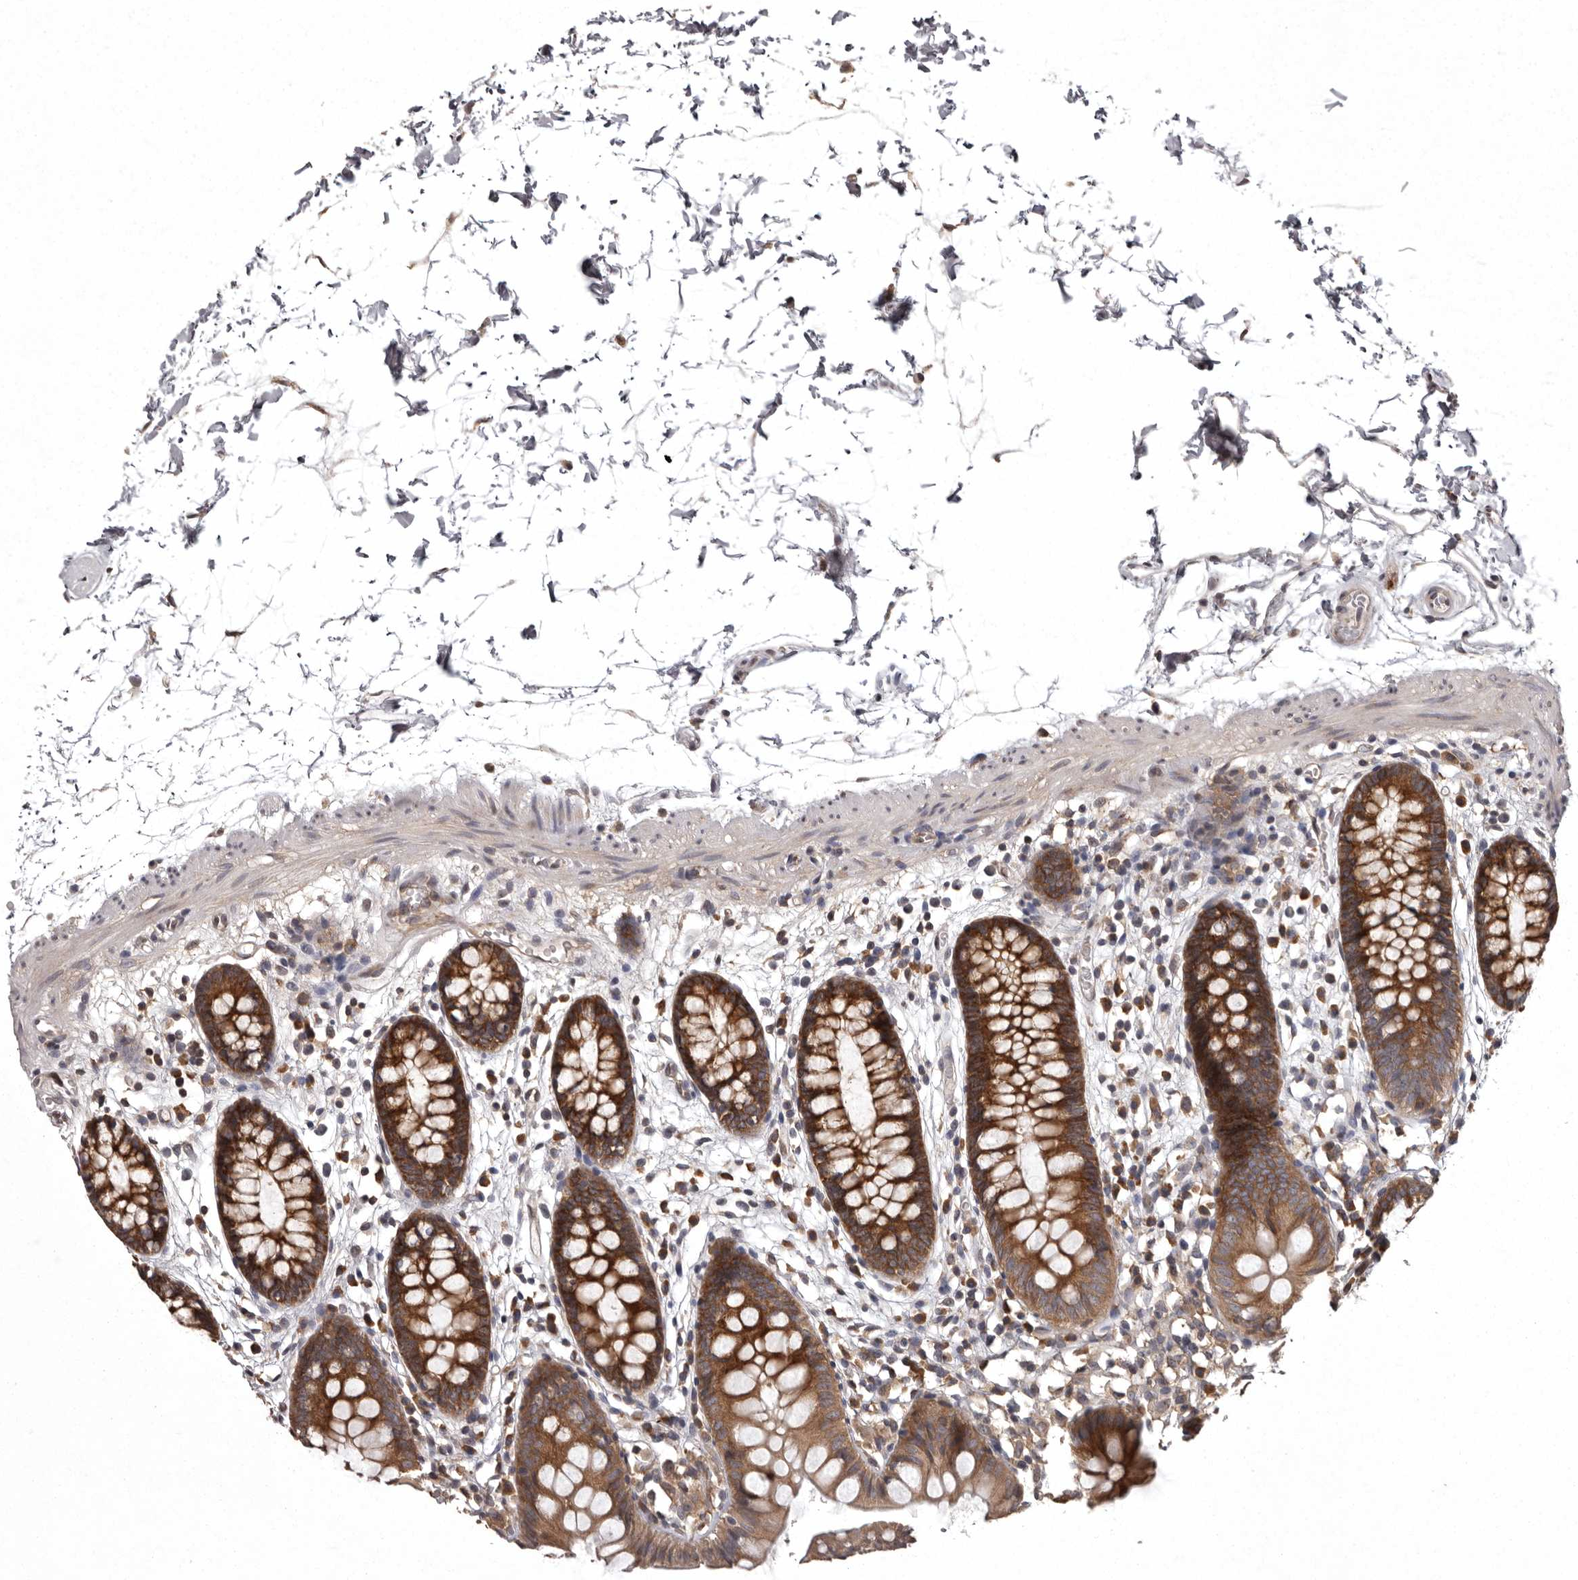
{"staining": {"intensity": "weak", "quantity": "25%-75%", "location": "cytoplasmic/membranous"}, "tissue": "colon", "cell_type": "Endothelial cells", "image_type": "normal", "snomed": [{"axis": "morphology", "description": "Normal tissue, NOS"}, {"axis": "topography", "description": "Colon"}], "caption": "A low amount of weak cytoplasmic/membranous expression is present in approximately 25%-75% of endothelial cells in normal colon. (brown staining indicates protein expression, while blue staining denotes nuclei).", "gene": "DARS1", "patient": {"sex": "male", "age": 56}}